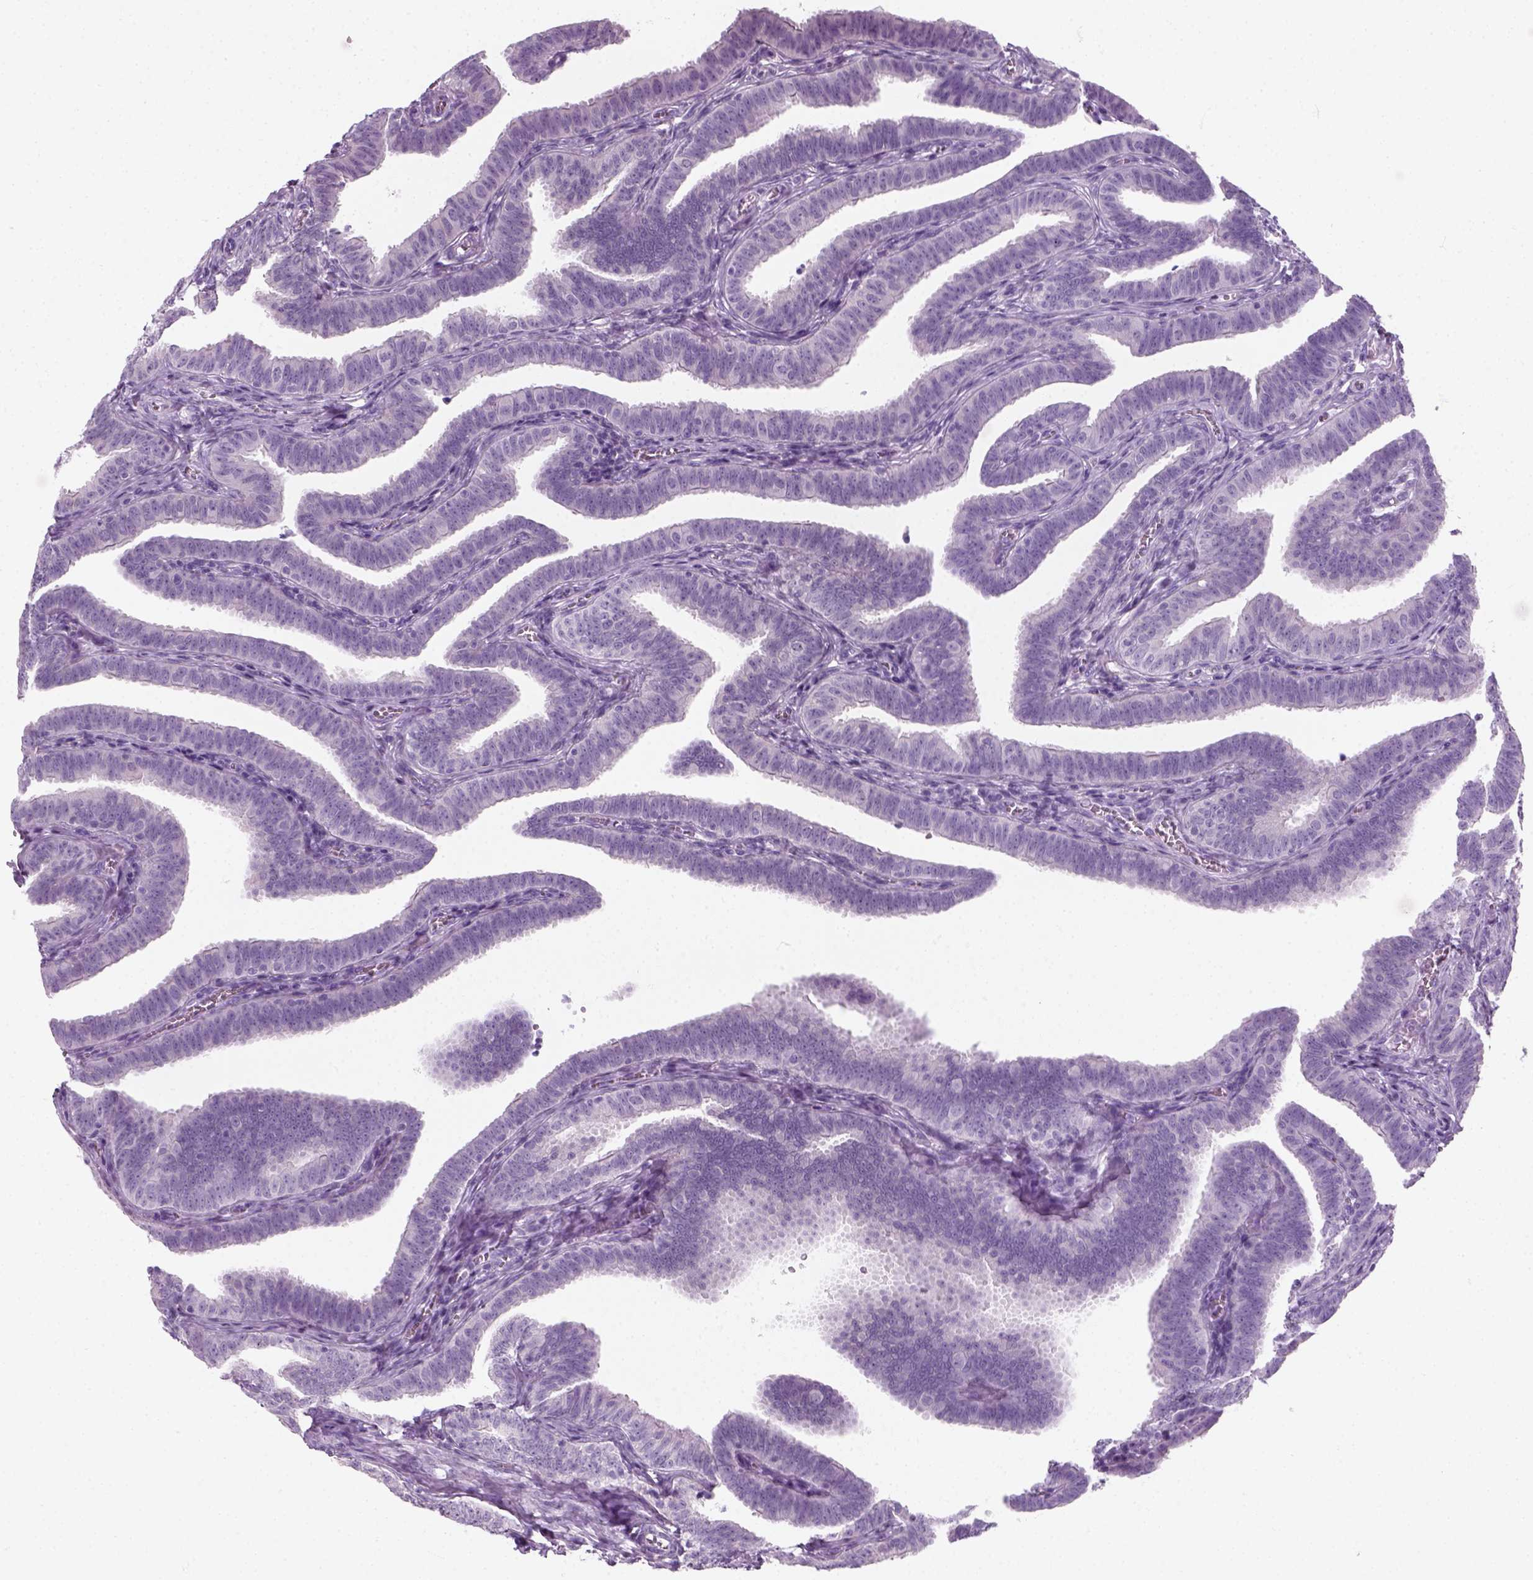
{"staining": {"intensity": "negative", "quantity": "none", "location": "none"}, "tissue": "fallopian tube", "cell_type": "Glandular cells", "image_type": "normal", "snomed": [{"axis": "morphology", "description": "Normal tissue, NOS"}, {"axis": "topography", "description": "Fallopian tube"}], "caption": "This is an immunohistochemistry photomicrograph of benign human fallopian tube. There is no expression in glandular cells.", "gene": "SLC12A5", "patient": {"sex": "female", "age": 25}}